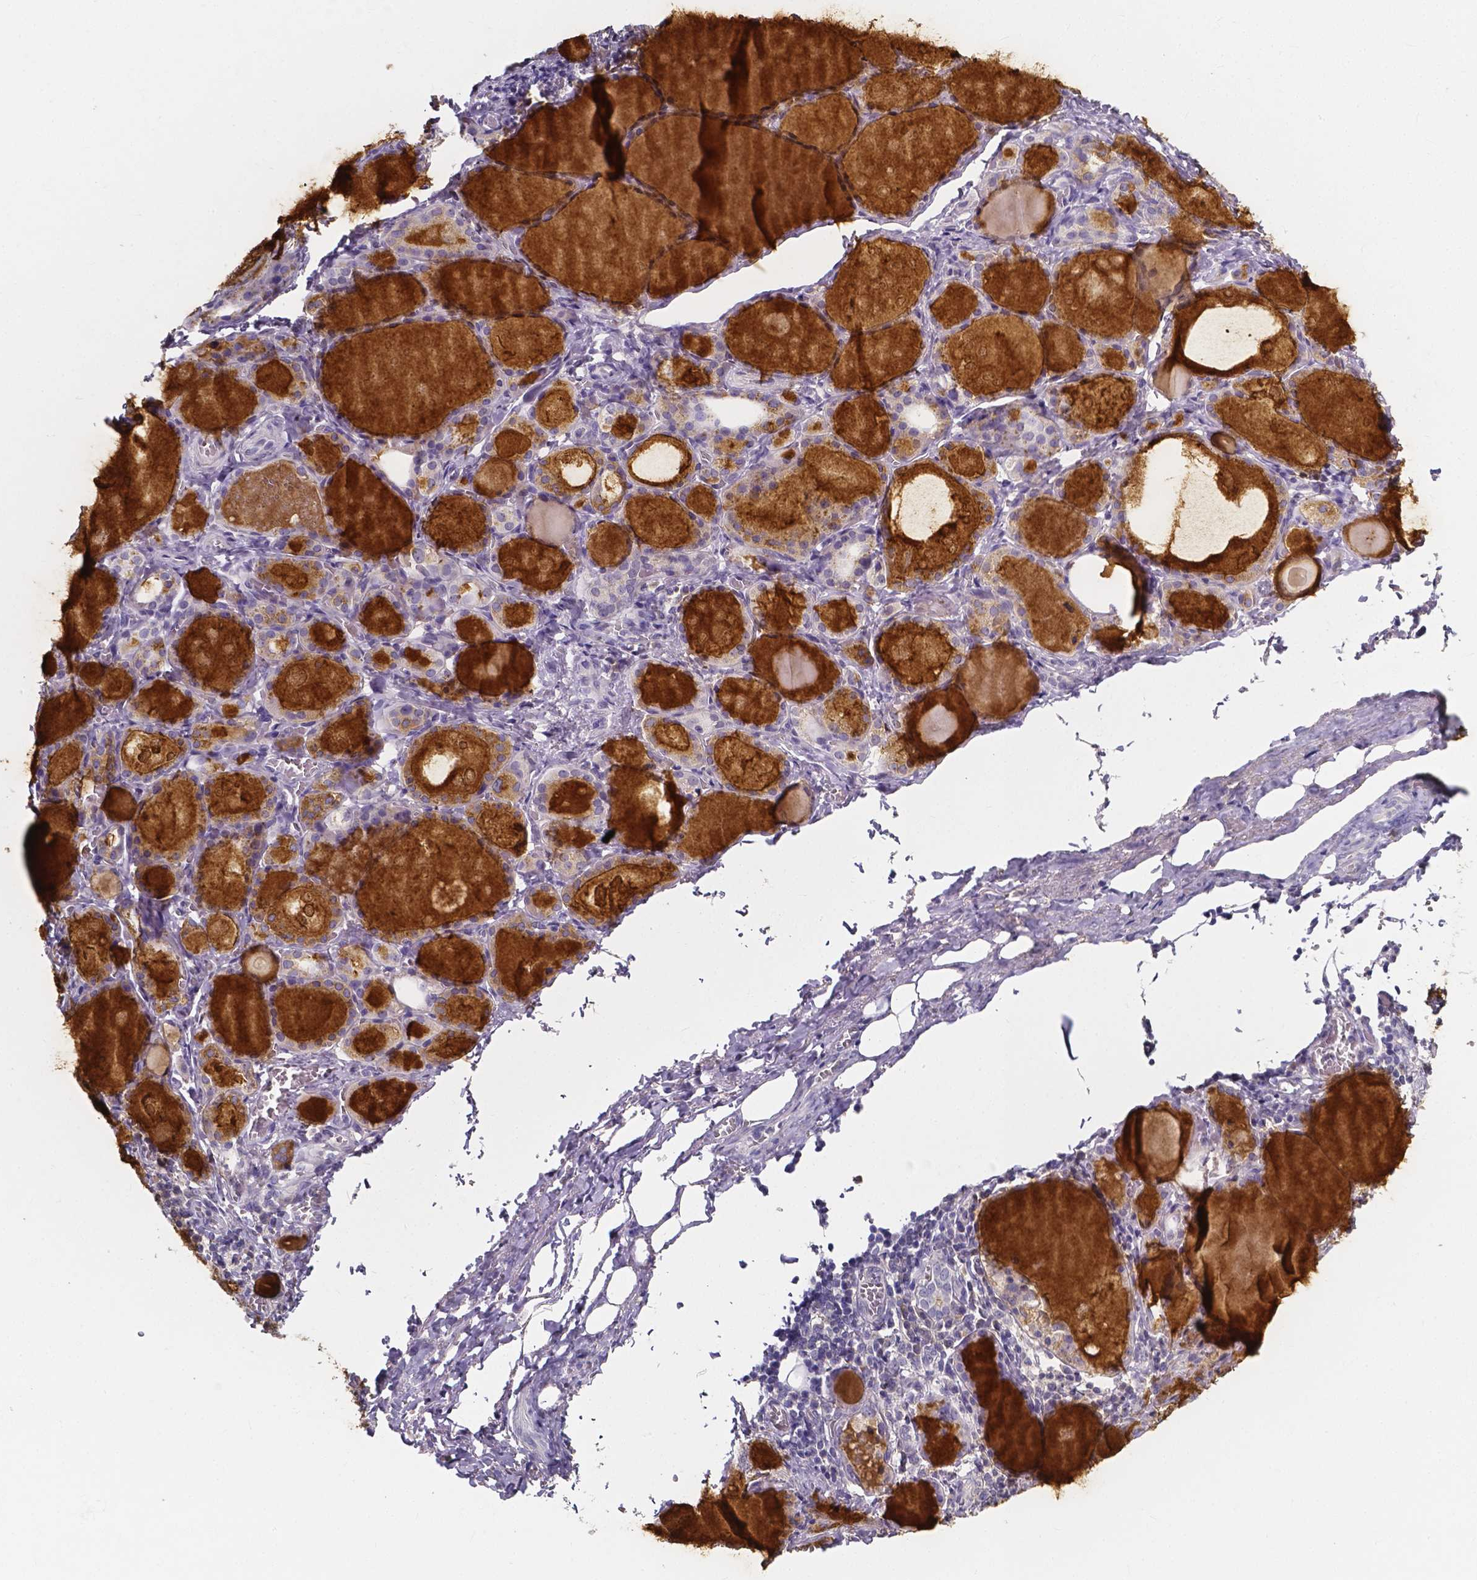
{"staining": {"intensity": "strong", "quantity": "25%-75%", "location": "cytoplasmic/membranous"}, "tissue": "thyroid gland", "cell_type": "Glandular cells", "image_type": "normal", "snomed": [{"axis": "morphology", "description": "Normal tissue, NOS"}, {"axis": "topography", "description": "Thyroid gland"}], "caption": "Thyroid gland stained with DAB IHC reveals high levels of strong cytoplasmic/membranous staining in approximately 25%-75% of glandular cells.", "gene": "SPOCD1", "patient": {"sex": "male", "age": 68}}